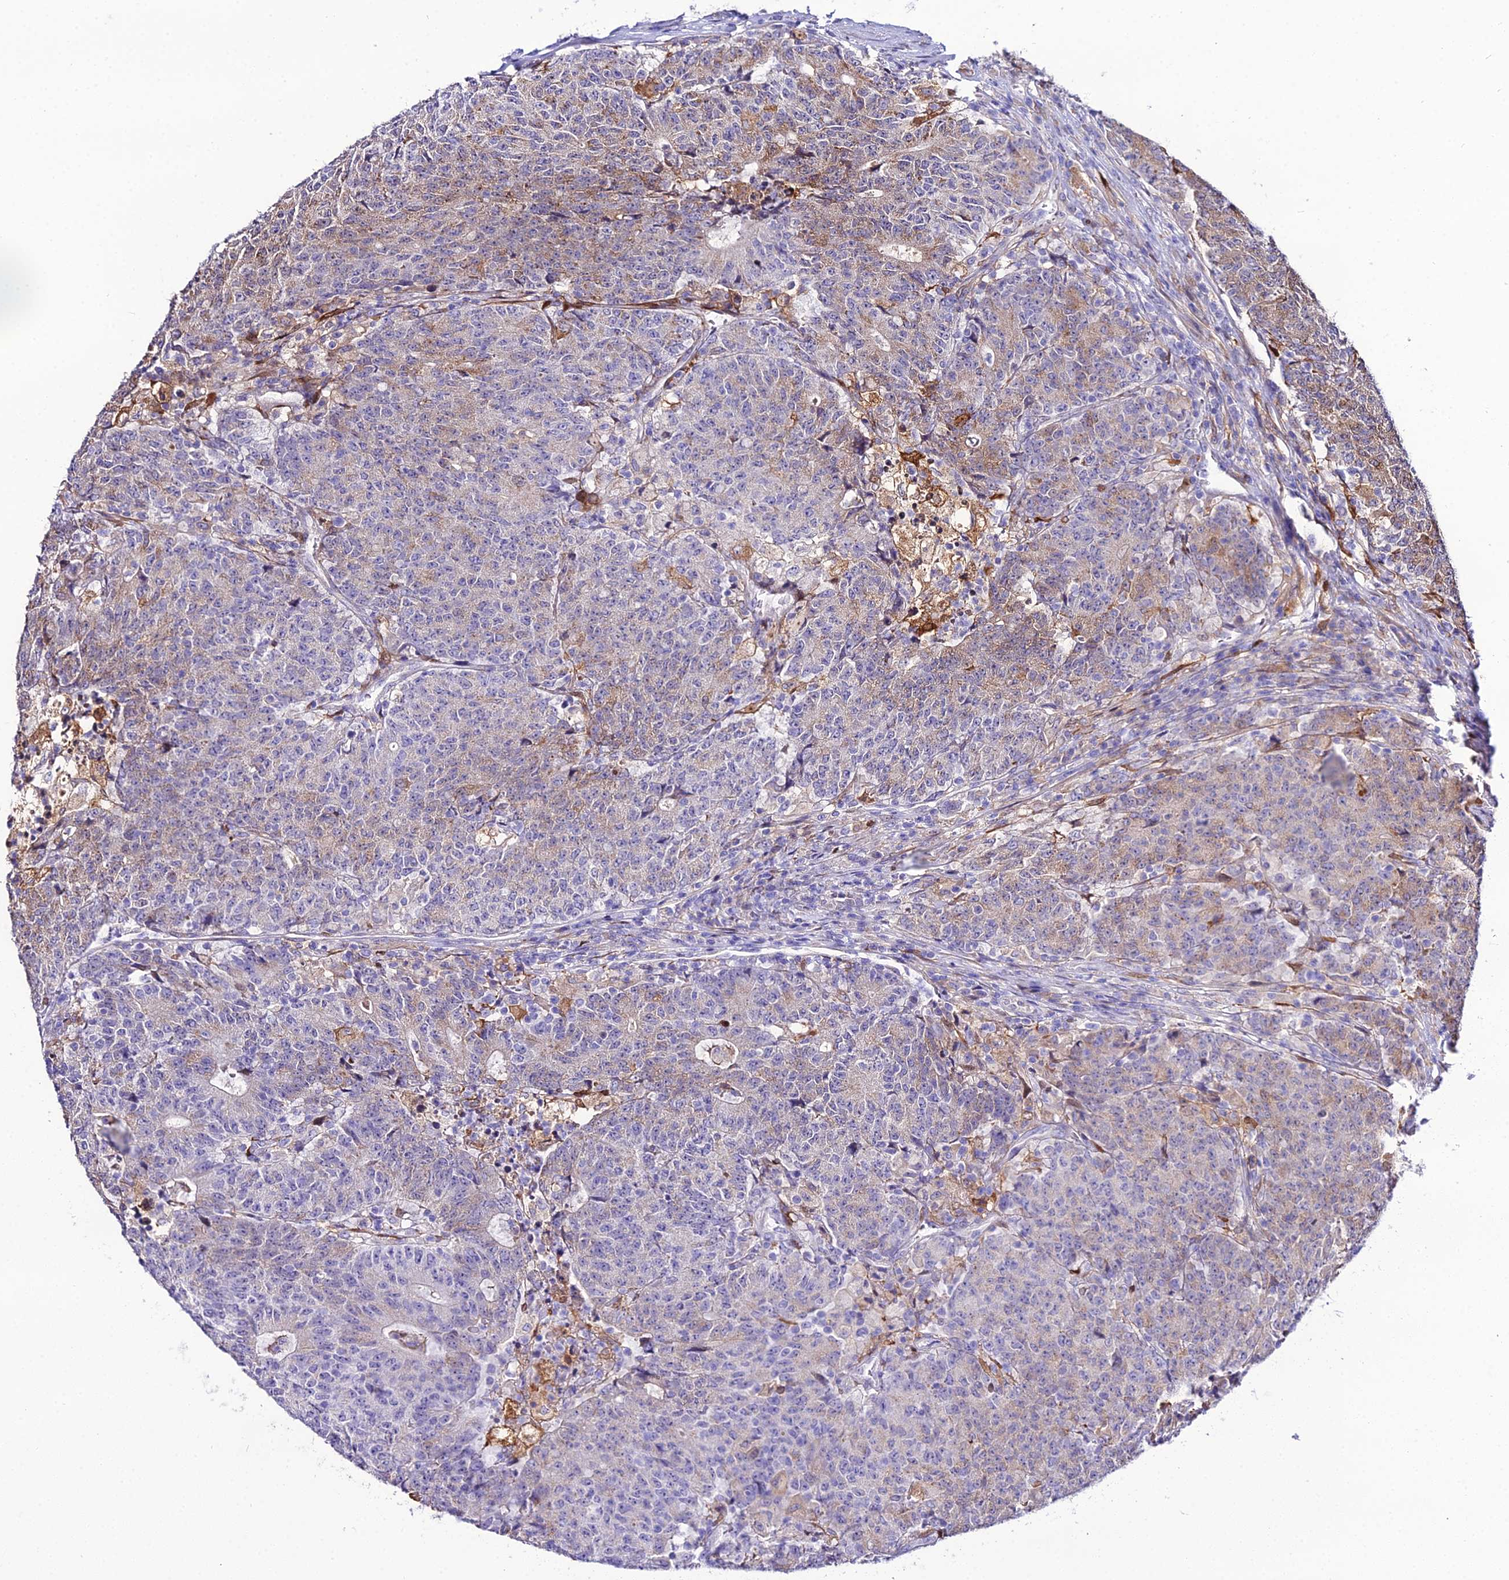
{"staining": {"intensity": "weak", "quantity": "25%-75%", "location": "cytoplasmic/membranous"}, "tissue": "colorectal cancer", "cell_type": "Tumor cells", "image_type": "cancer", "snomed": [{"axis": "morphology", "description": "Adenocarcinoma, NOS"}, {"axis": "topography", "description": "Colon"}], "caption": "This image reveals immunohistochemistry staining of human colorectal adenocarcinoma, with low weak cytoplasmic/membranous staining in approximately 25%-75% of tumor cells.", "gene": "MB21D2", "patient": {"sex": "female", "age": 75}}